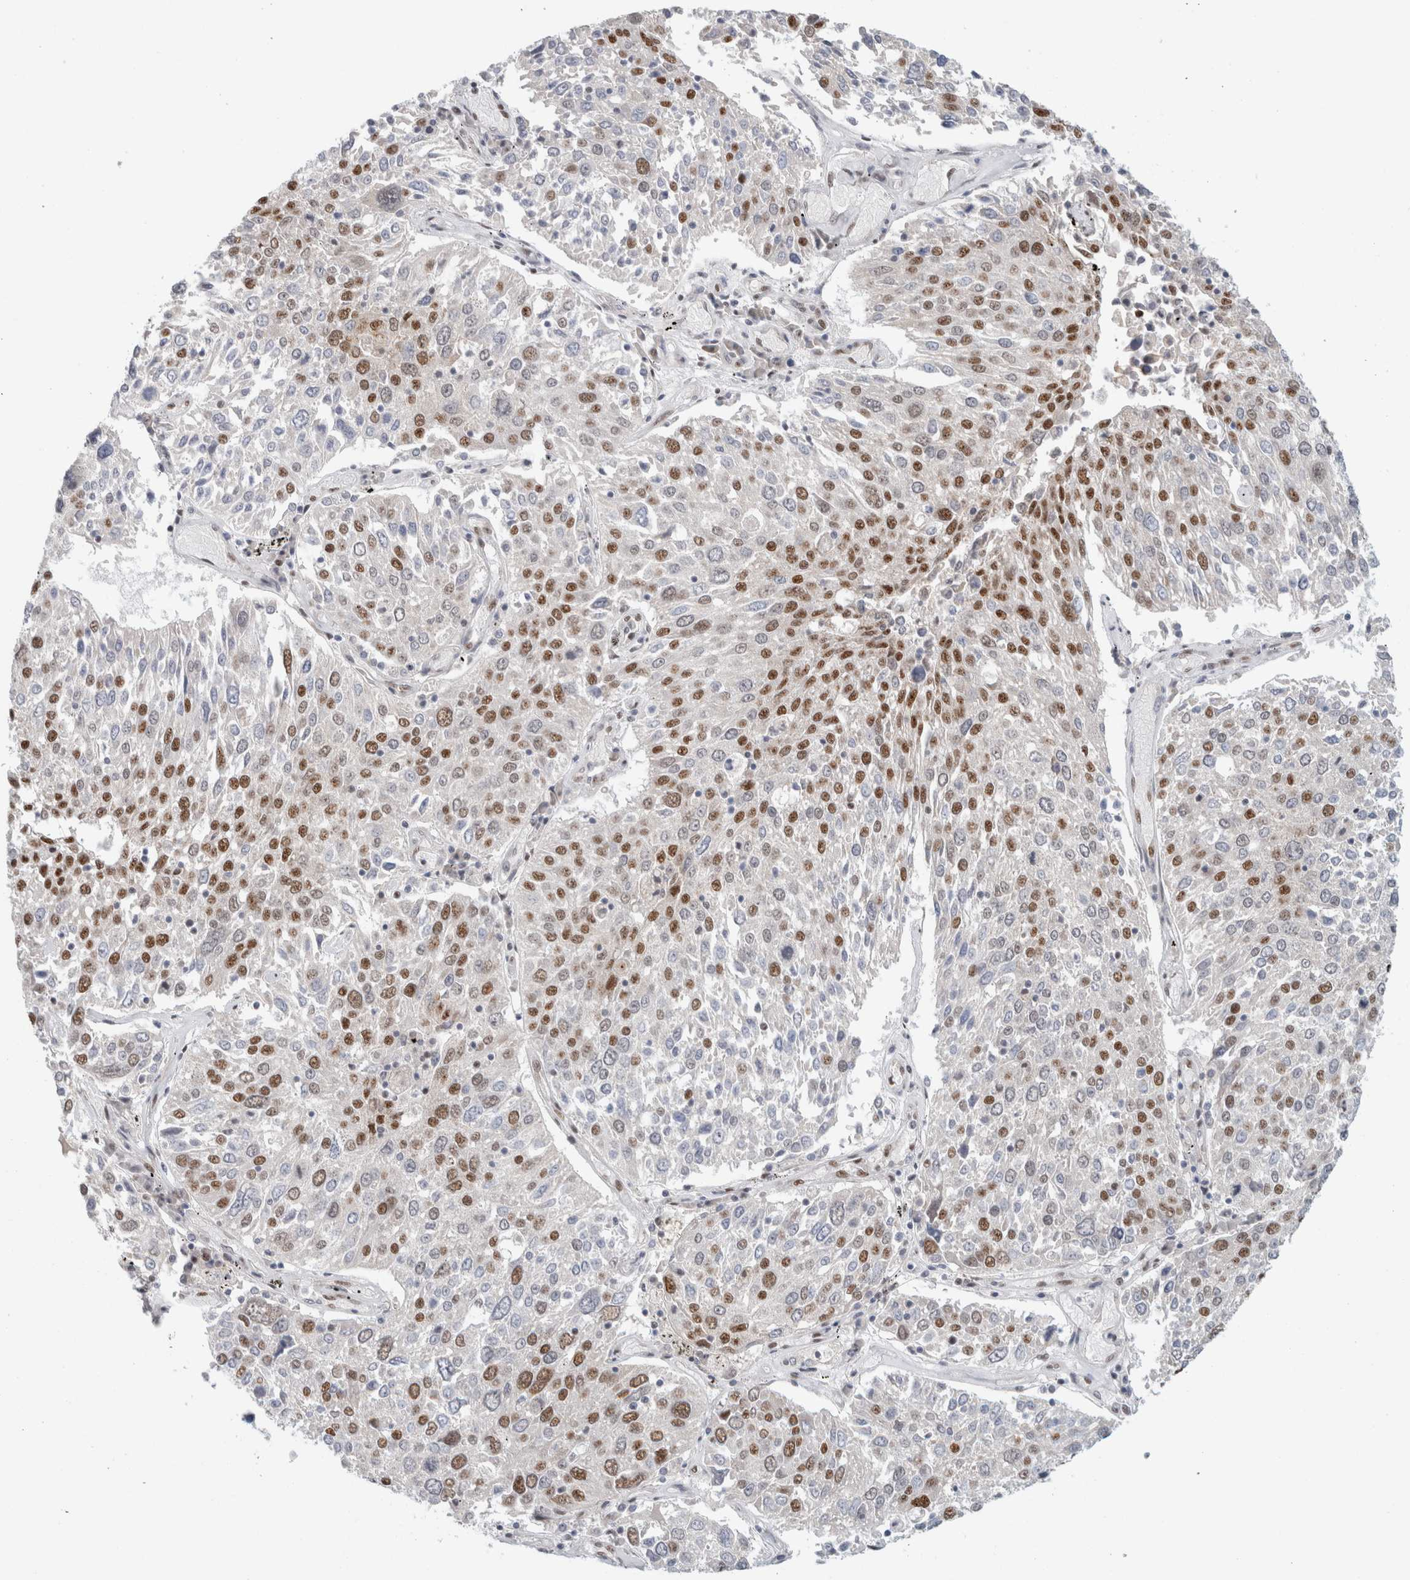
{"staining": {"intensity": "moderate", "quantity": ">75%", "location": "nuclear"}, "tissue": "lung cancer", "cell_type": "Tumor cells", "image_type": "cancer", "snomed": [{"axis": "morphology", "description": "Squamous cell carcinoma, NOS"}, {"axis": "topography", "description": "Lung"}], "caption": "This is an image of immunohistochemistry (IHC) staining of lung squamous cell carcinoma, which shows moderate staining in the nuclear of tumor cells.", "gene": "TRMT12", "patient": {"sex": "male", "age": 65}}